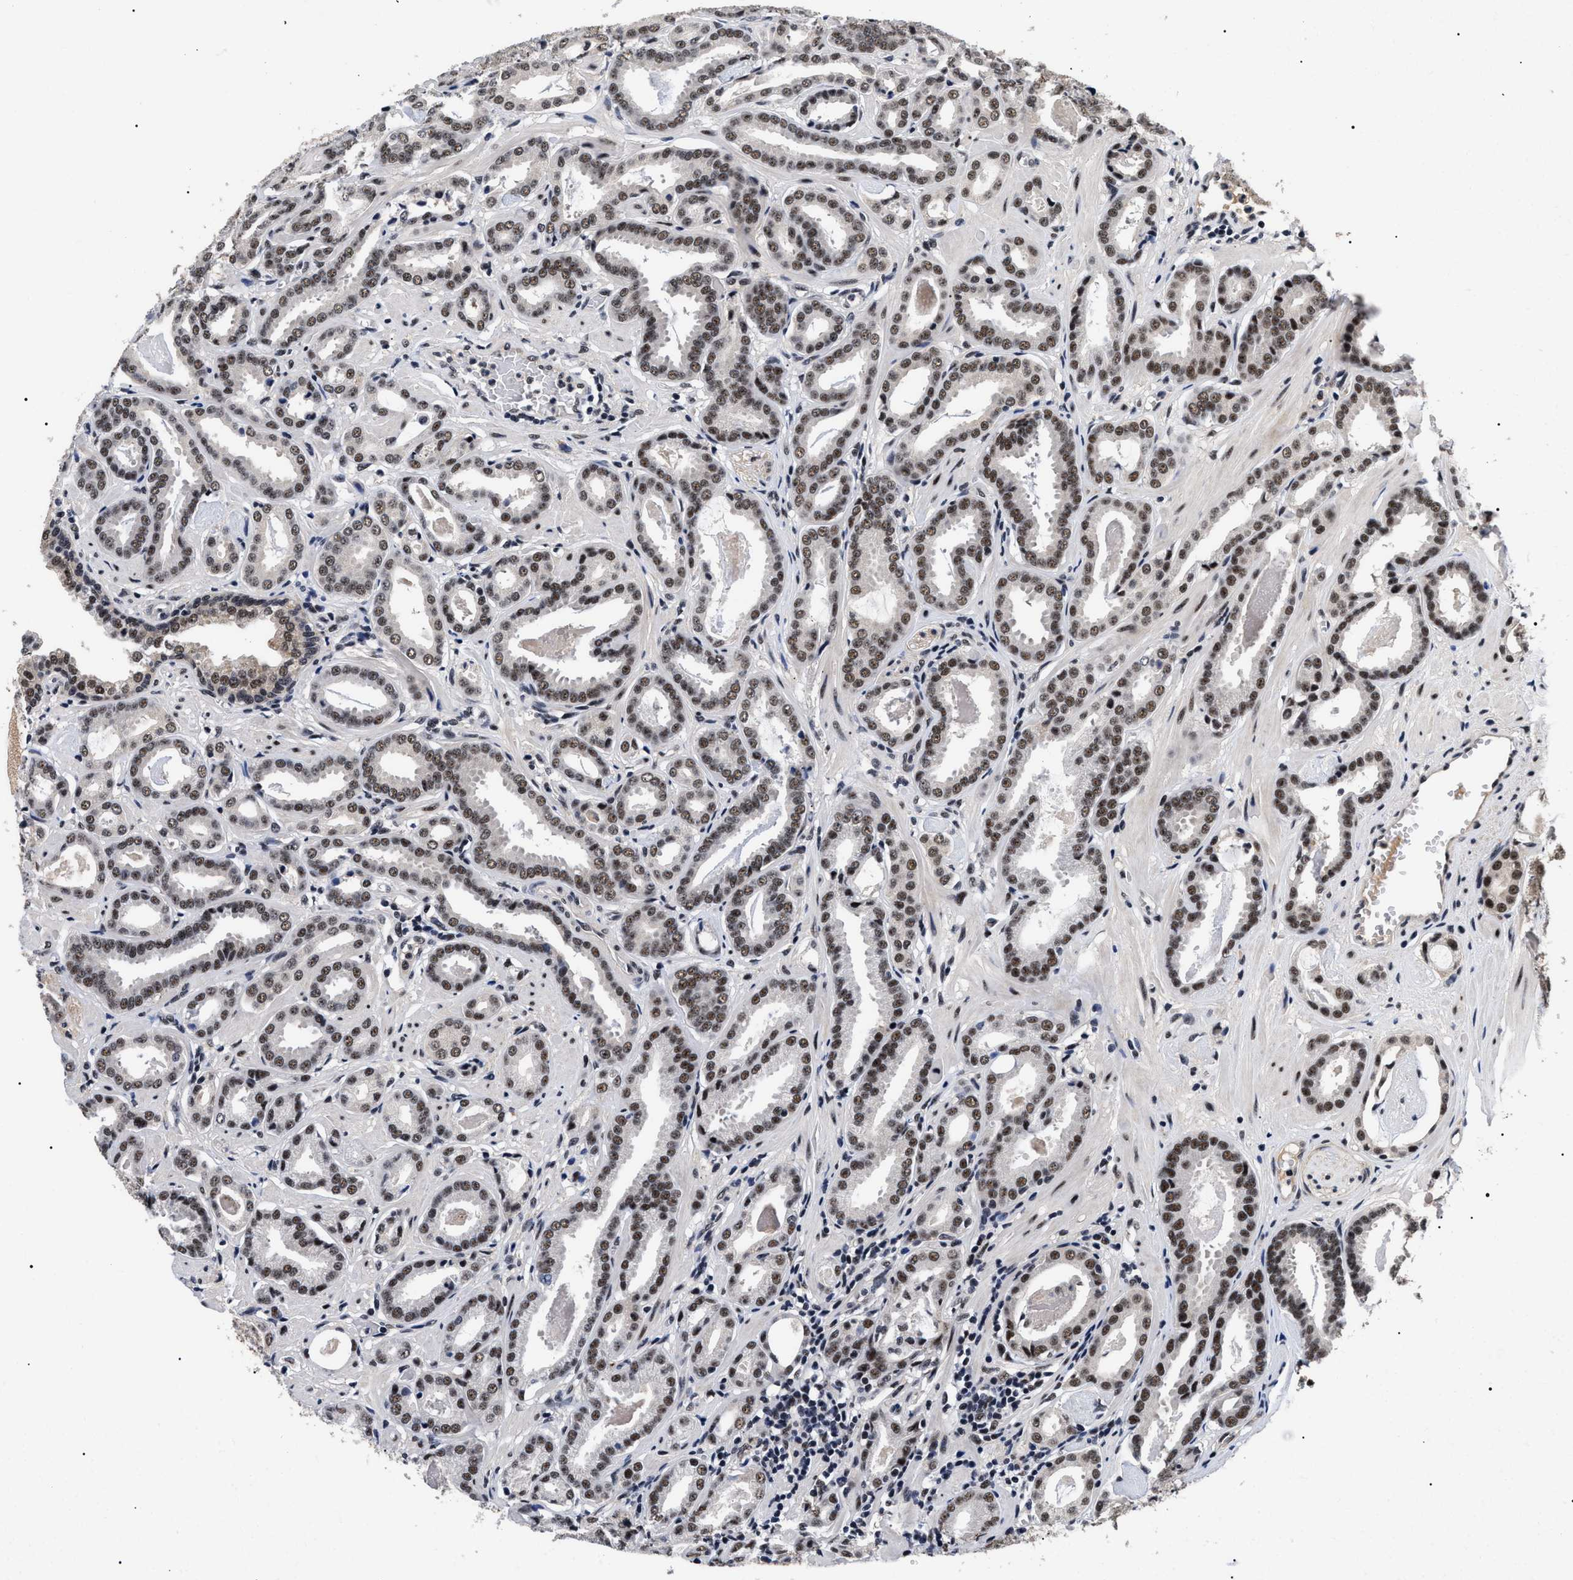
{"staining": {"intensity": "moderate", "quantity": ">75%", "location": "nuclear"}, "tissue": "prostate cancer", "cell_type": "Tumor cells", "image_type": "cancer", "snomed": [{"axis": "morphology", "description": "Adenocarcinoma, Low grade"}, {"axis": "topography", "description": "Prostate"}], "caption": "Immunohistochemistry photomicrograph of neoplastic tissue: human prostate cancer (adenocarcinoma (low-grade)) stained using immunohistochemistry (IHC) displays medium levels of moderate protein expression localized specifically in the nuclear of tumor cells, appearing as a nuclear brown color.", "gene": "CAAP1", "patient": {"sex": "male", "age": 53}}